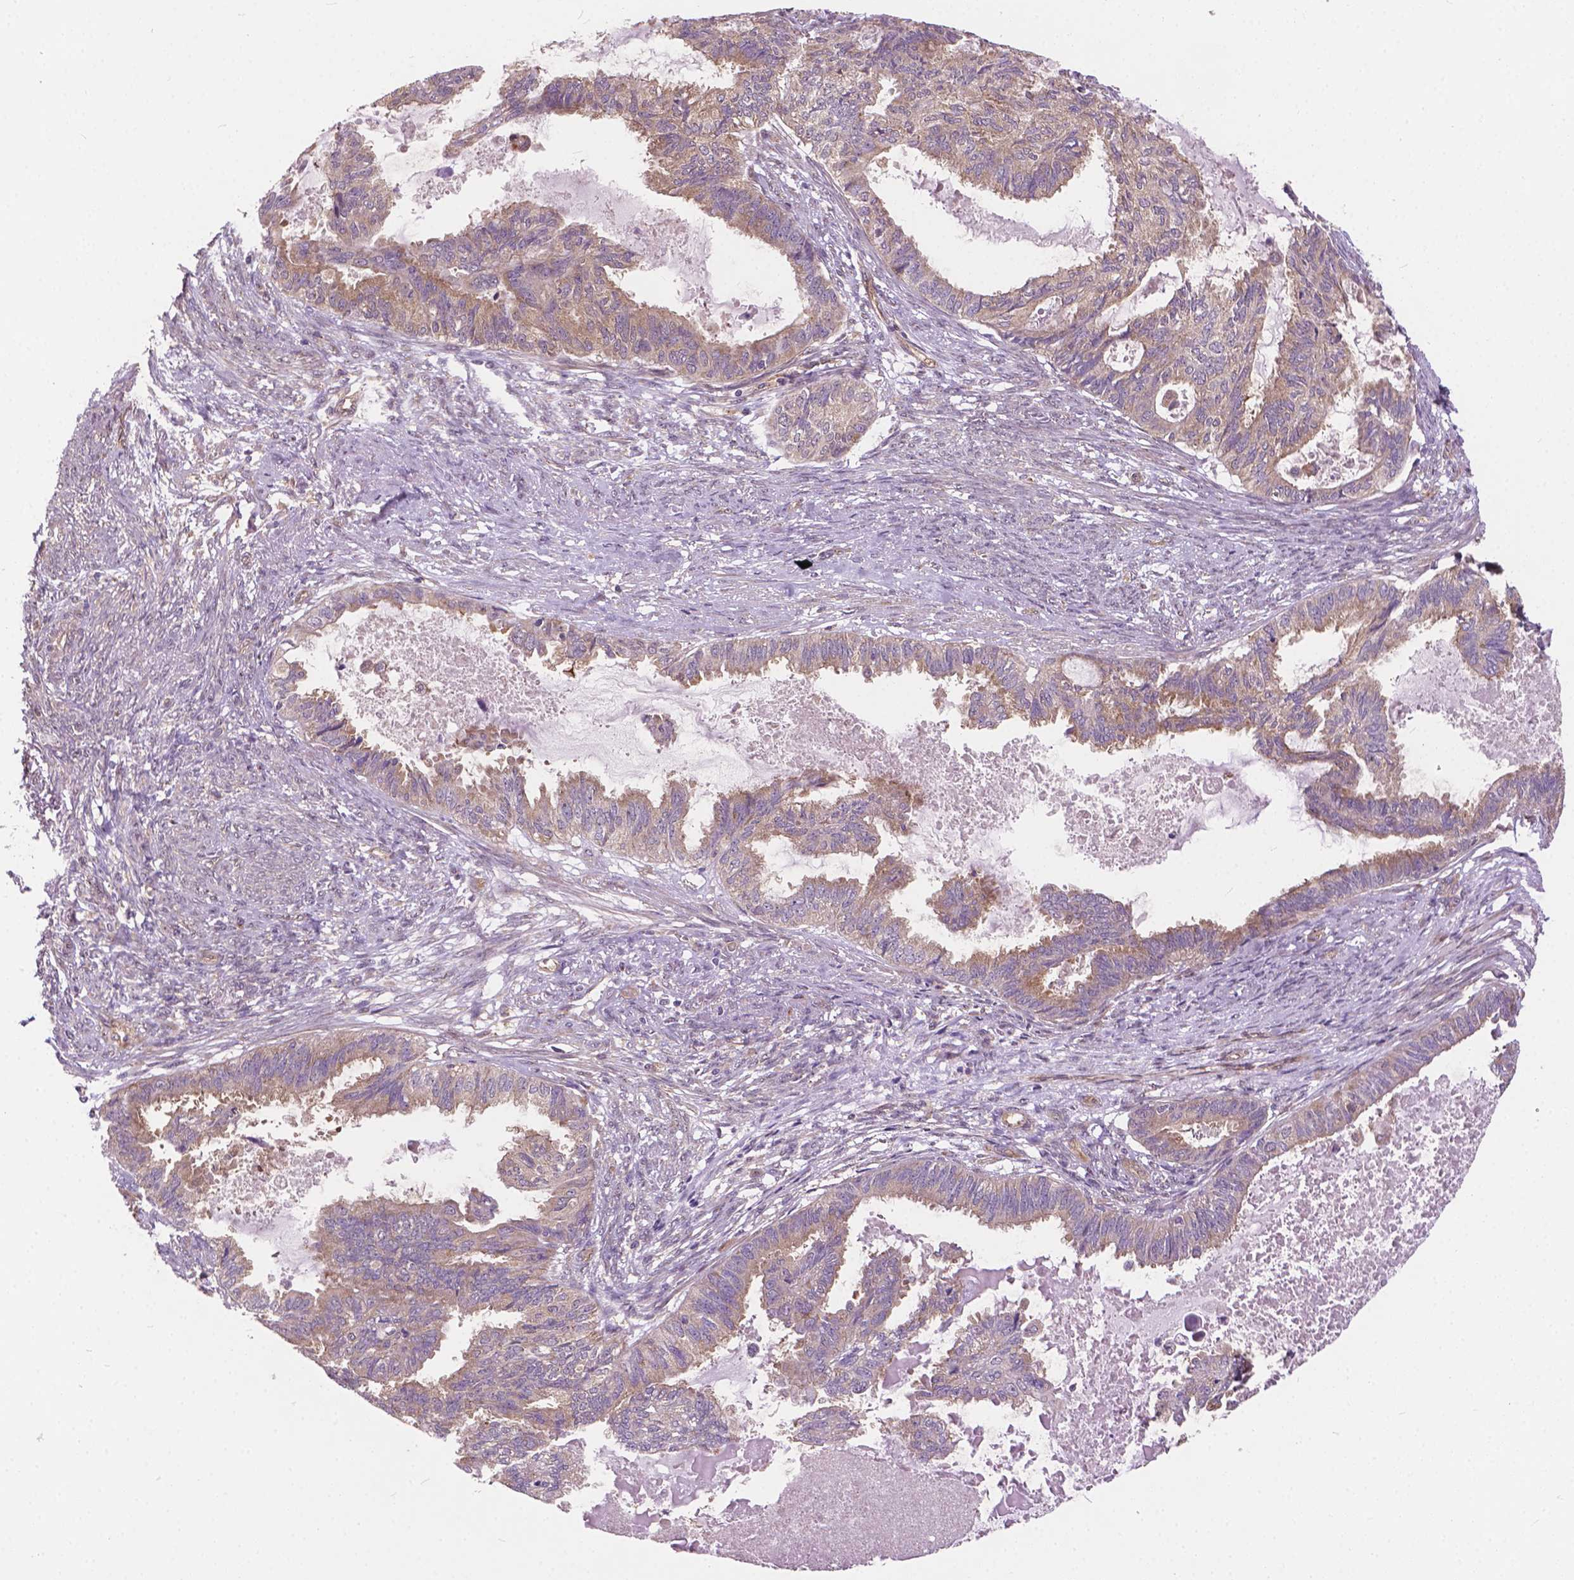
{"staining": {"intensity": "weak", "quantity": ">75%", "location": "cytoplasmic/membranous"}, "tissue": "endometrial cancer", "cell_type": "Tumor cells", "image_type": "cancer", "snomed": [{"axis": "morphology", "description": "Adenocarcinoma, NOS"}, {"axis": "topography", "description": "Endometrium"}], "caption": "IHC (DAB) staining of endometrial cancer displays weak cytoplasmic/membranous protein expression in about >75% of tumor cells.", "gene": "MZT1", "patient": {"sex": "female", "age": 86}}